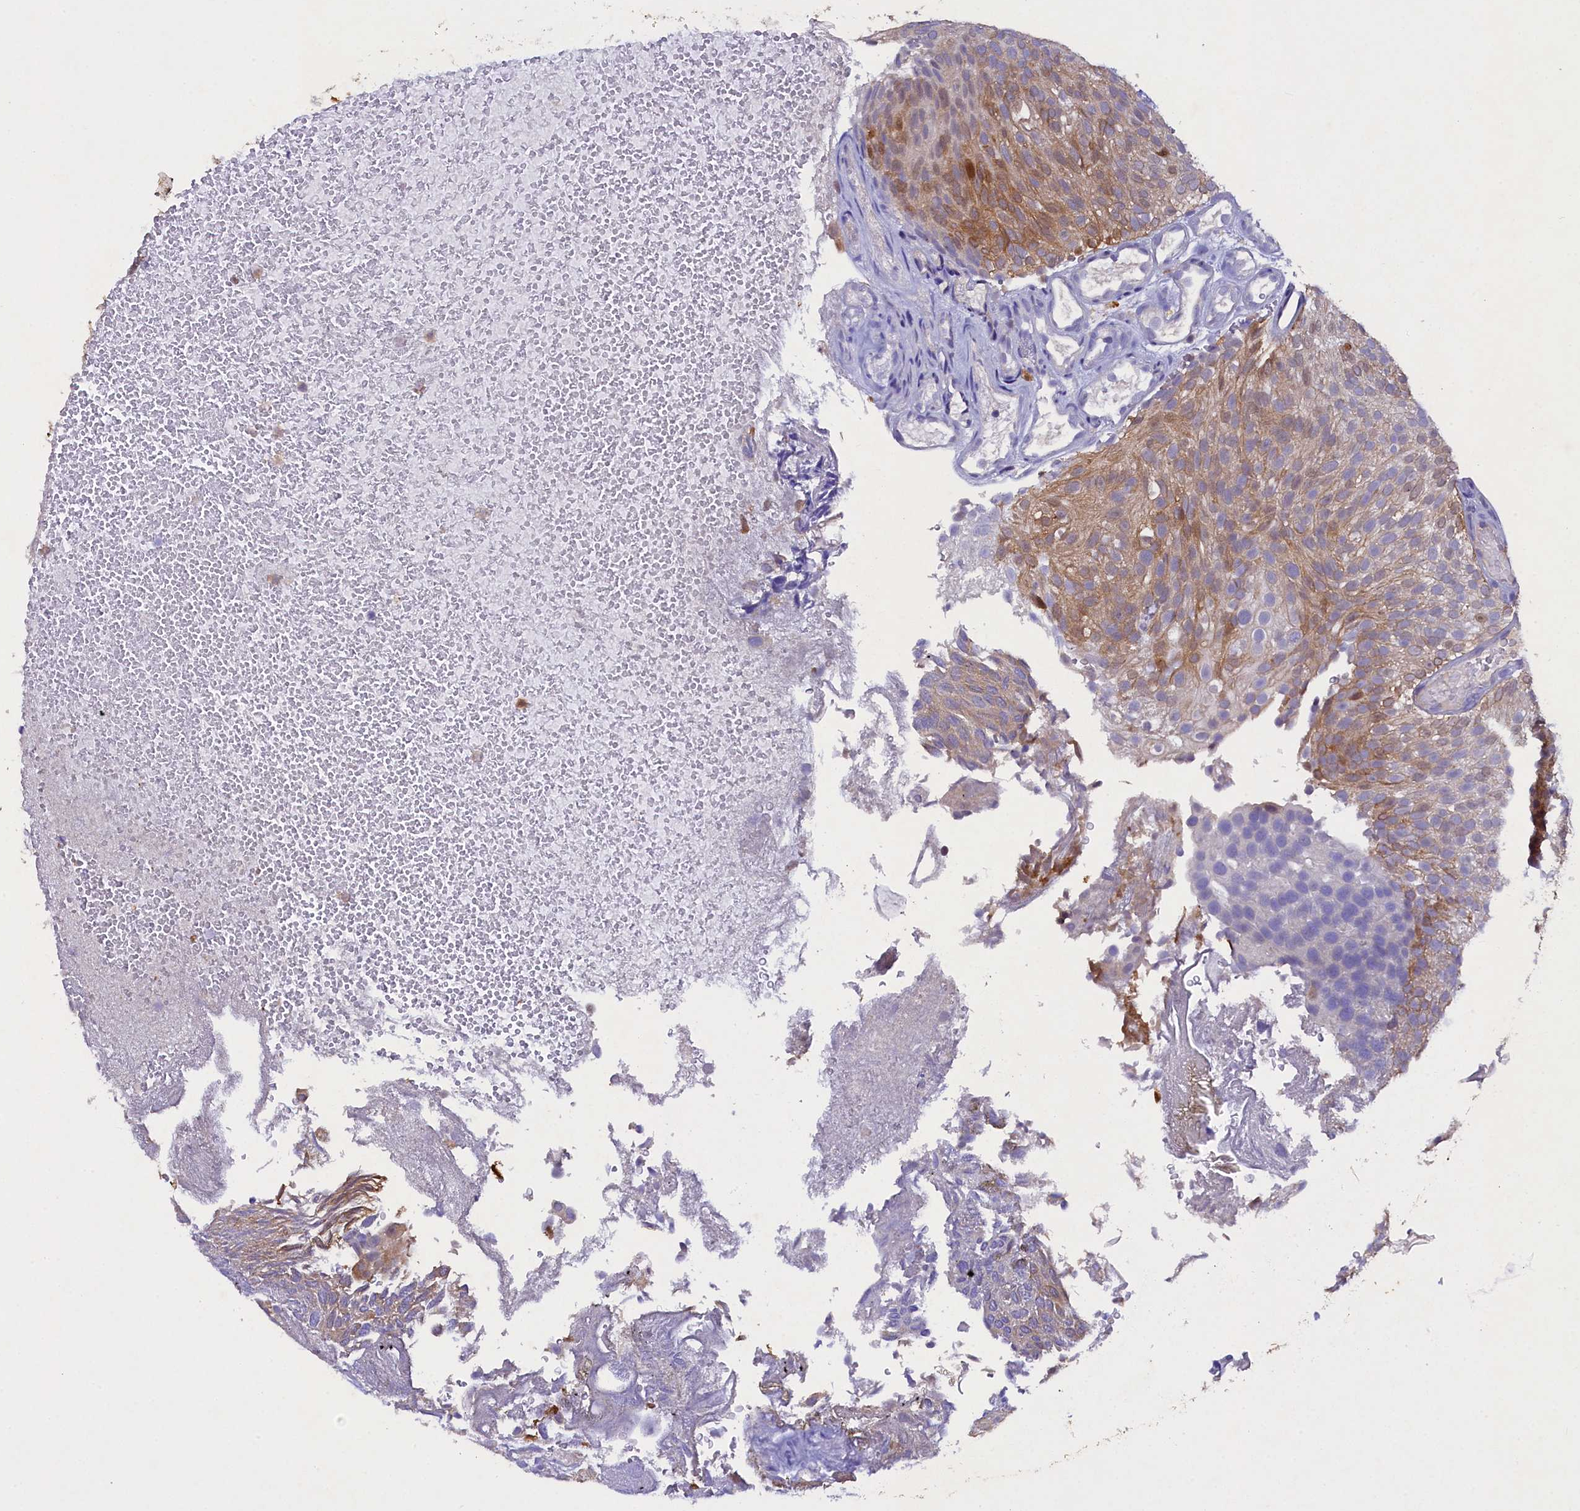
{"staining": {"intensity": "moderate", "quantity": "25%-75%", "location": "cytoplasmic/membranous"}, "tissue": "urothelial cancer", "cell_type": "Tumor cells", "image_type": "cancer", "snomed": [{"axis": "morphology", "description": "Urothelial carcinoma, Low grade"}, {"axis": "topography", "description": "Urinary bladder"}], "caption": "Moderate cytoplasmic/membranous protein expression is identified in approximately 25%-75% of tumor cells in urothelial cancer.", "gene": "TGDS", "patient": {"sex": "male", "age": 78}}